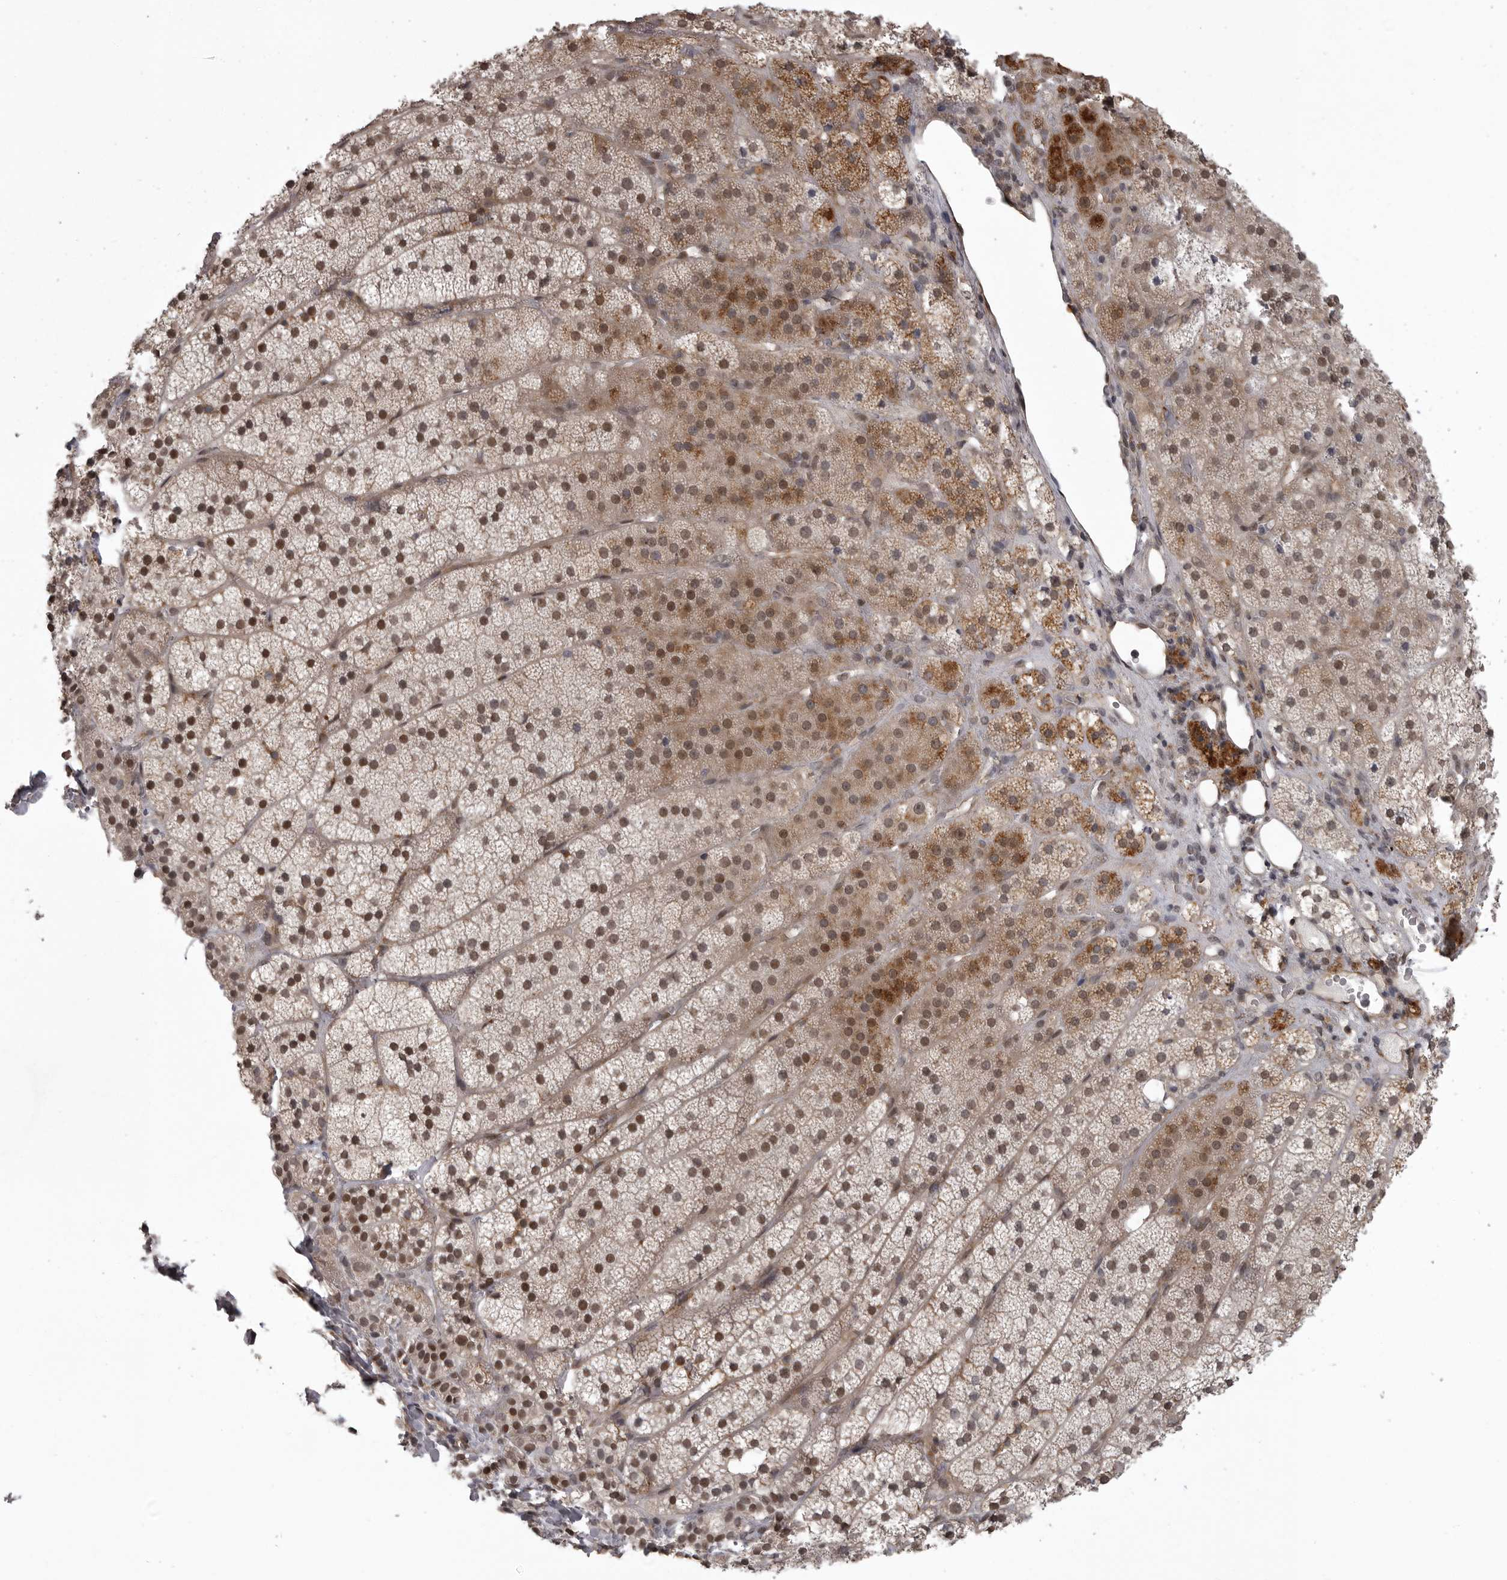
{"staining": {"intensity": "moderate", "quantity": ">75%", "location": "cytoplasmic/membranous,nuclear"}, "tissue": "adrenal gland", "cell_type": "Glandular cells", "image_type": "normal", "snomed": [{"axis": "morphology", "description": "Normal tissue, NOS"}, {"axis": "topography", "description": "Adrenal gland"}], "caption": "DAB immunohistochemical staining of benign human adrenal gland demonstrates moderate cytoplasmic/membranous,nuclear protein staining in about >75% of glandular cells.", "gene": "SNX16", "patient": {"sex": "female", "age": 44}}